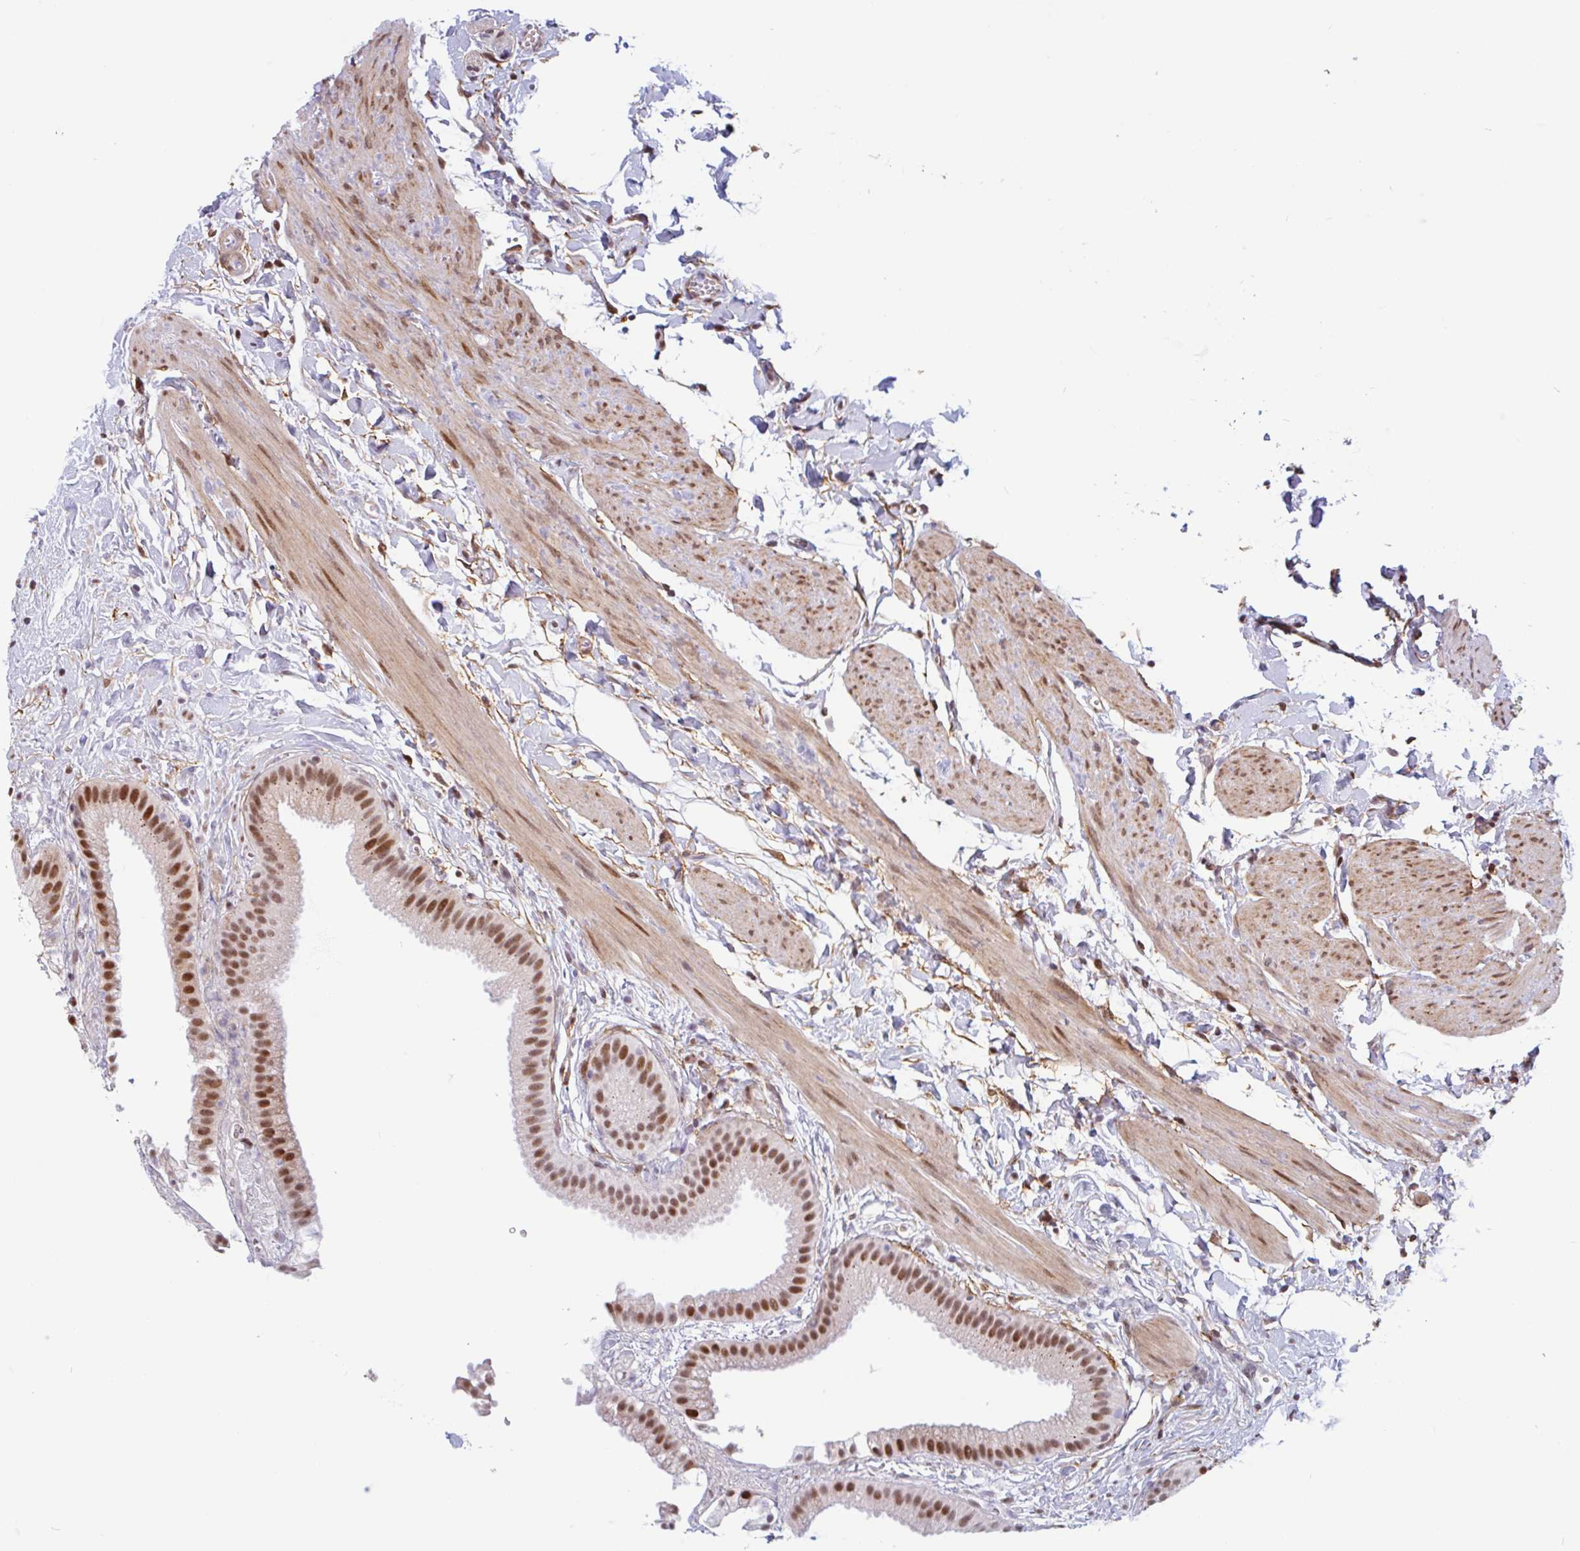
{"staining": {"intensity": "moderate", "quantity": ">75%", "location": "nuclear"}, "tissue": "gallbladder", "cell_type": "Glandular cells", "image_type": "normal", "snomed": [{"axis": "morphology", "description": "Normal tissue, NOS"}, {"axis": "topography", "description": "Gallbladder"}], "caption": "Protein analysis of unremarkable gallbladder demonstrates moderate nuclear positivity in approximately >75% of glandular cells. (DAB (3,3'-diaminobenzidine) IHC, brown staining for protein, blue staining for nuclei).", "gene": "TMEM119", "patient": {"sex": "female", "age": 63}}